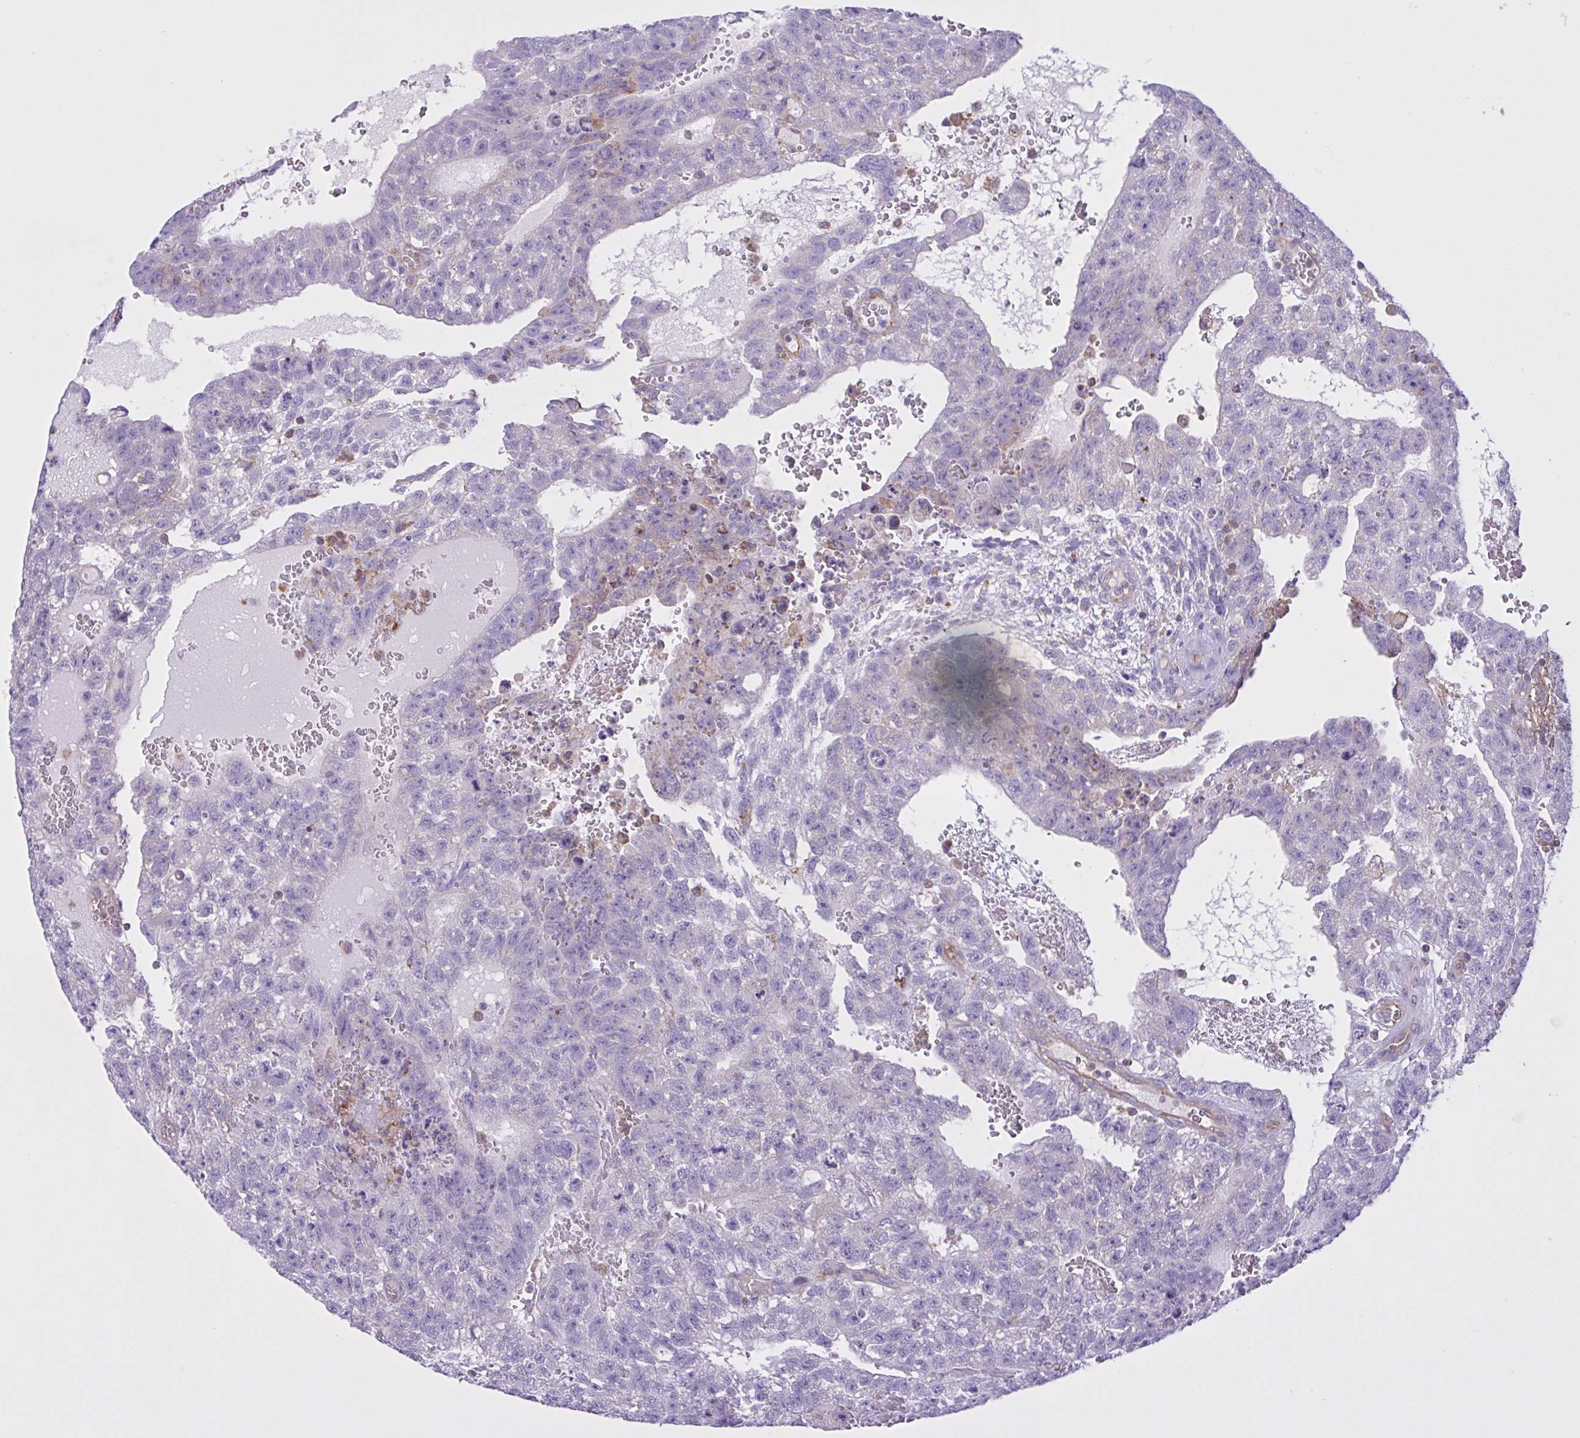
{"staining": {"intensity": "negative", "quantity": "none", "location": "none"}, "tissue": "testis cancer", "cell_type": "Tumor cells", "image_type": "cancer", "snomed": [{"axis": "morphology", "description": "Carcinoma, Embryonal, NOS"}, {"axis": "topography", "description": "Testis"}], "caption": "This is an immunohistochemistry (IHC) photomicrograph of embryonal carcinoma (testis). There is no positivity in tumor cells.", "gene": "OR51M1", "patient": {"sex": "male", "age": 26}}